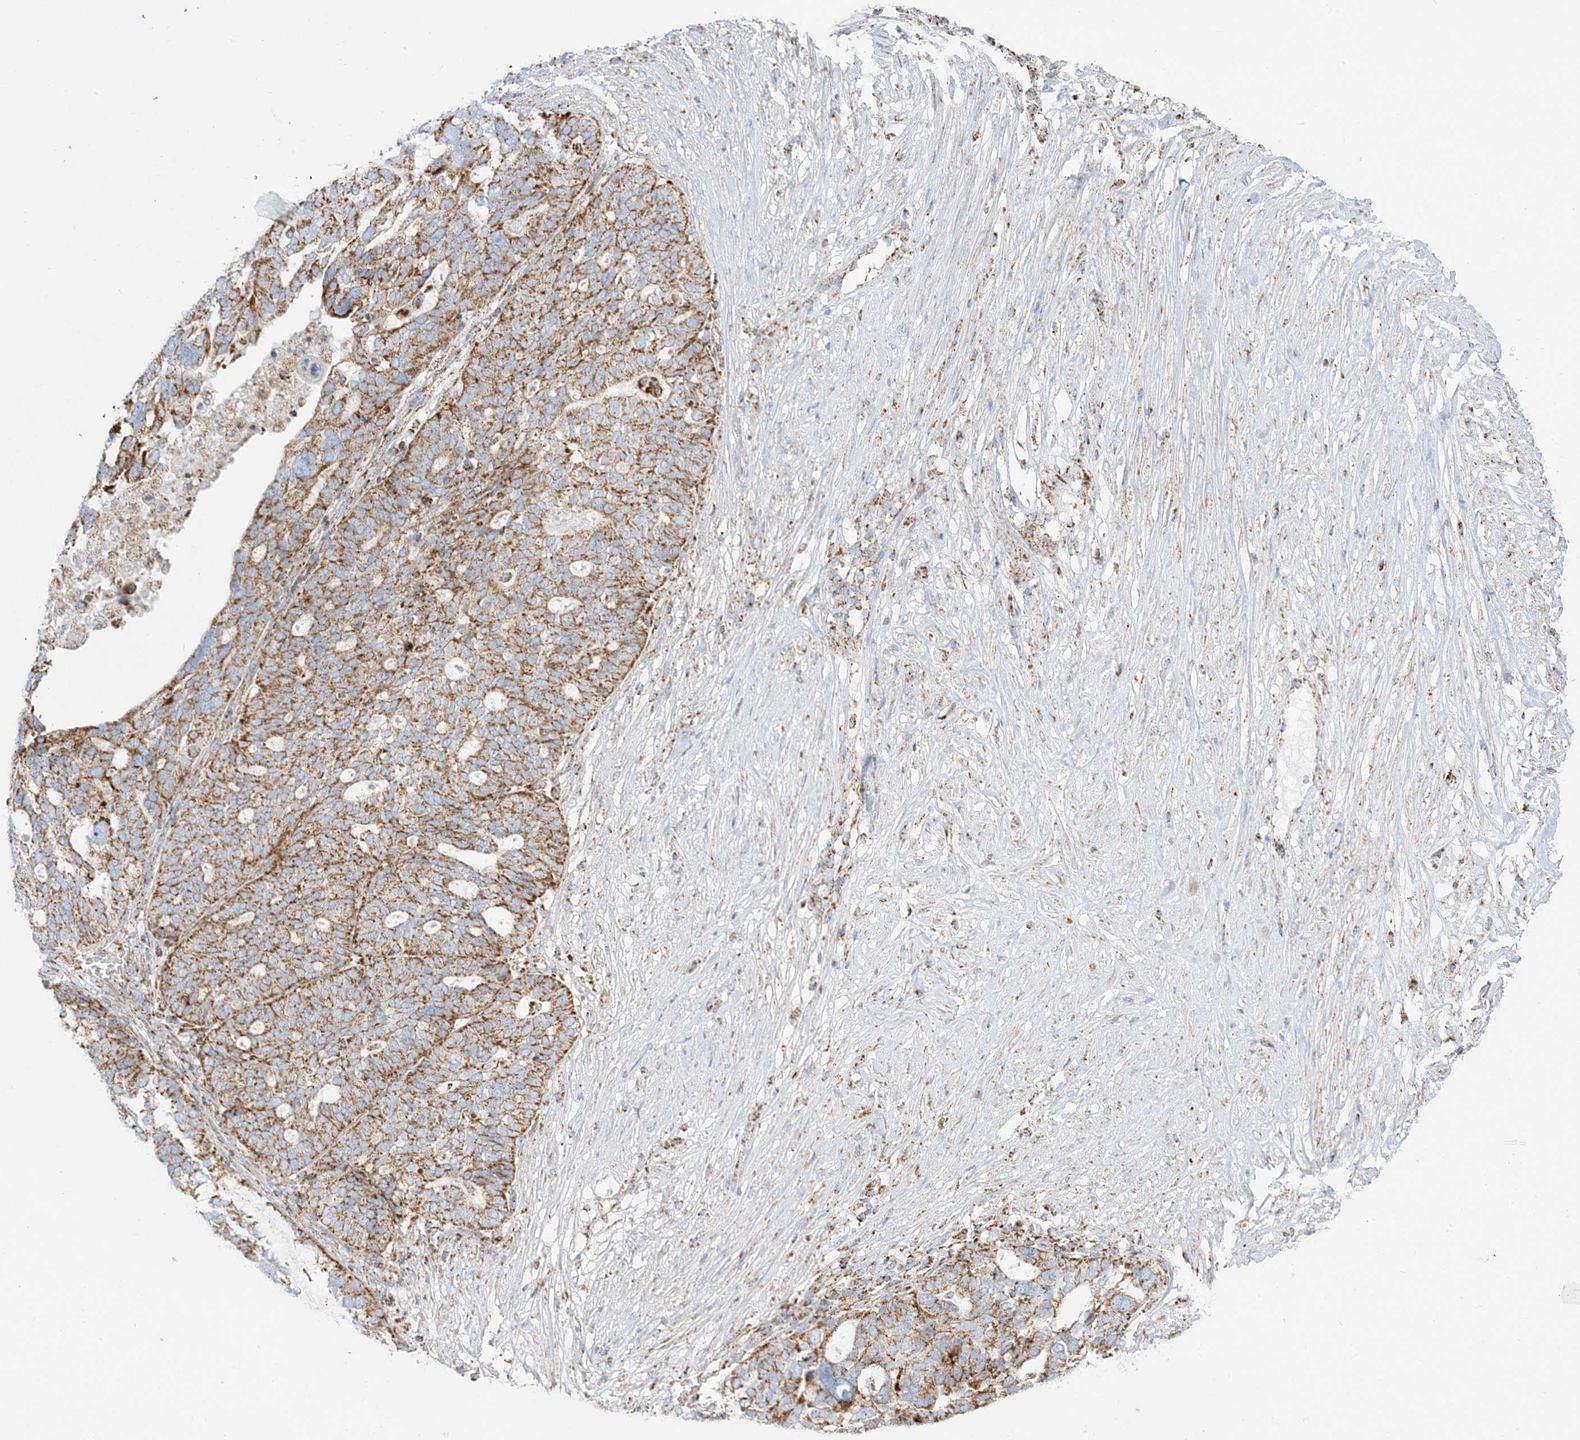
{"staining": {"intensity": "moderate", "quantity": ">75%", "location": "cytoplasmic/membranous"}, "tissue": "ovarian cancer", "cell_type": "Tumor cells", "image_type": "cancer", "snomed": [{"axis": "morphology", "description": "Cystadenocarcinoma, serous, NOS"}, {"axis": "topography", "description": "Ovary"}], "caption": "A micrograph of human serous cystadenocarcinoma (ovarian) stained for a protein exhibits moderate cytoplasmic/membranous brown staining in tumor cells.", "gene": "MRPS36", "patient": {"sex": "female", "age": 59}}